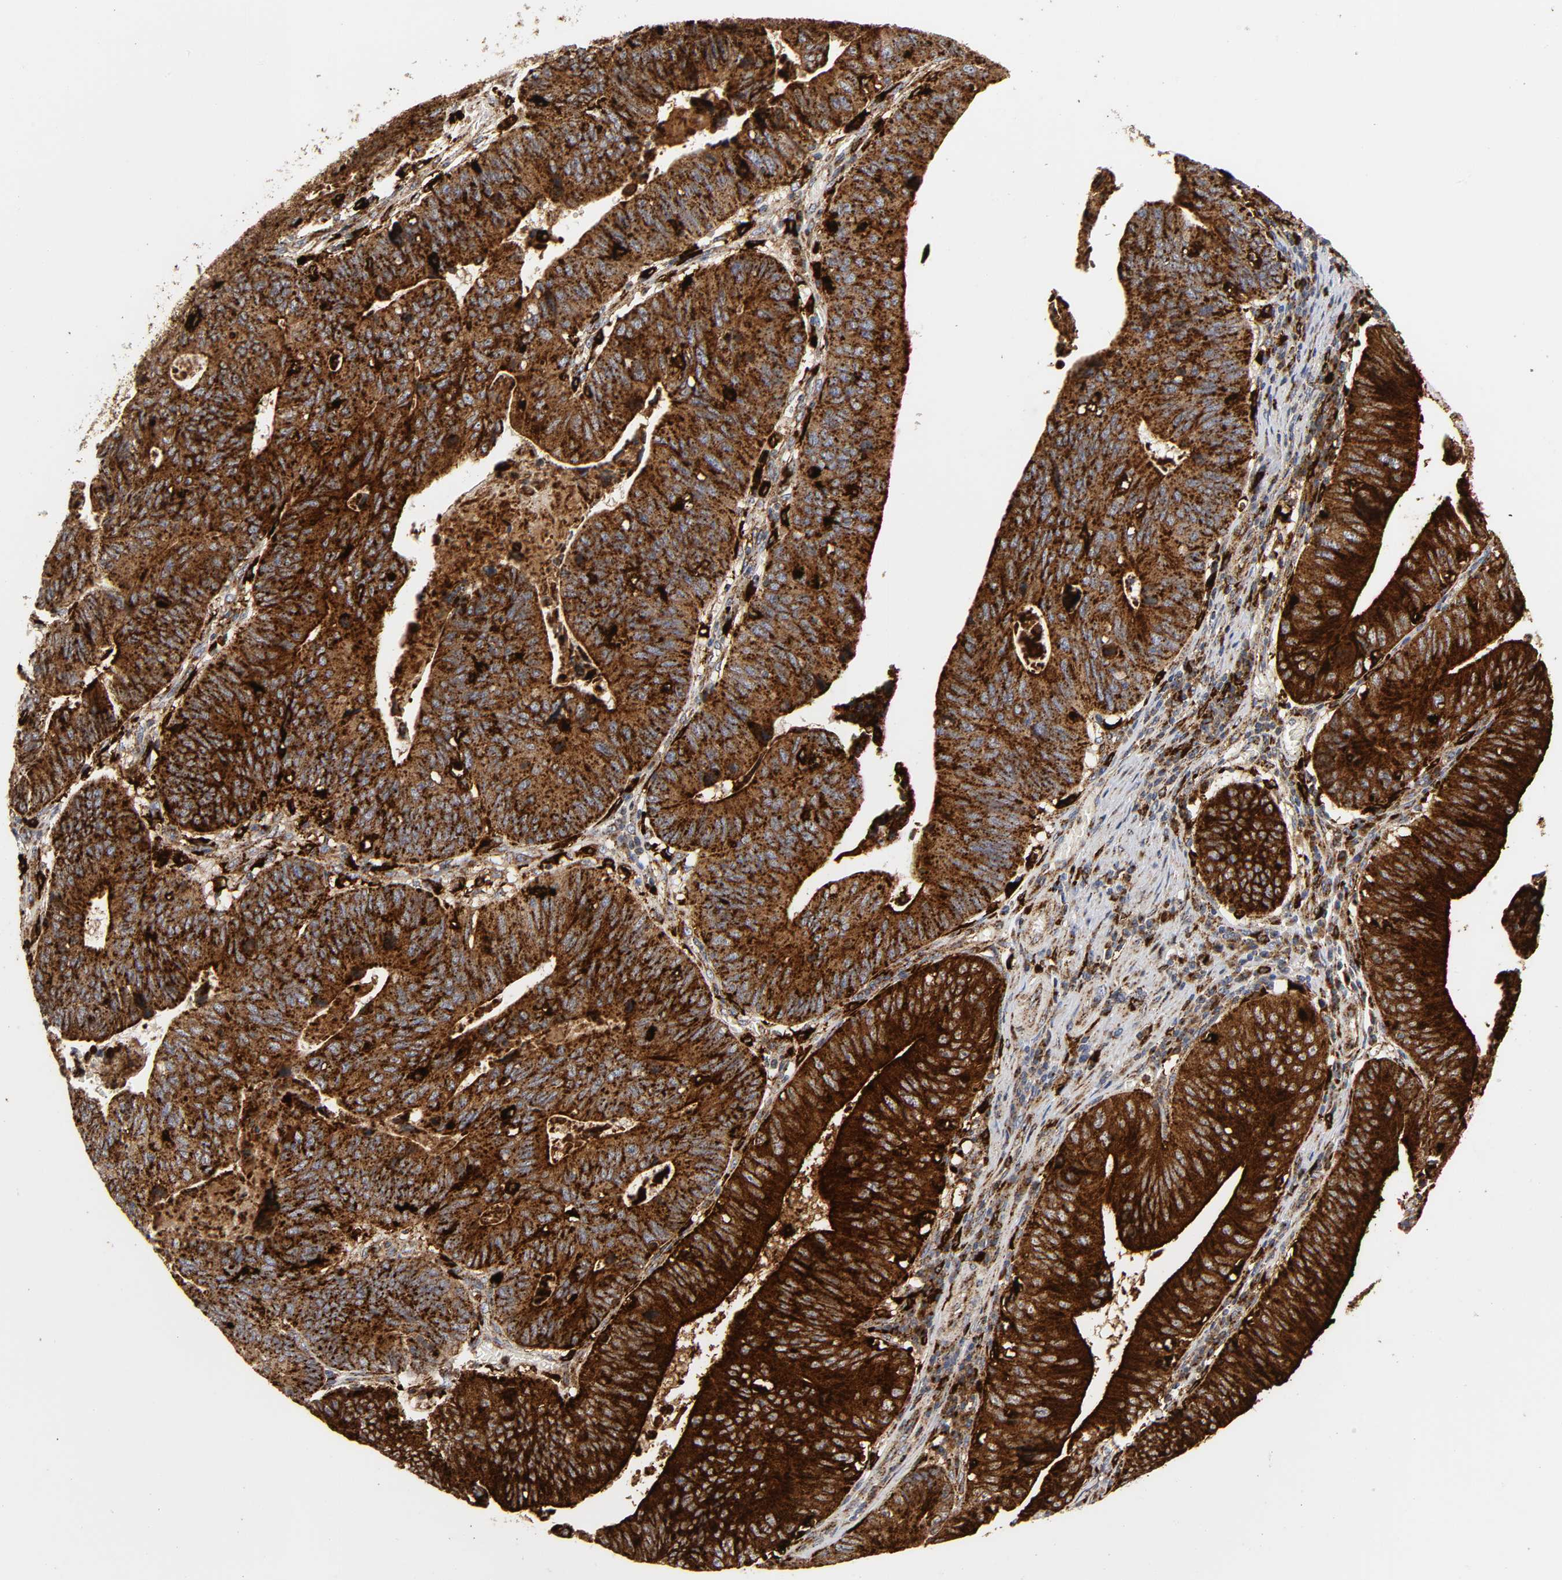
{"staining": {"intensity": "strong", "quantity": ">75%", "location": "cytoplasmic/membranous"}, "tissue": "stomach cancer", "cell_type": "Tumor cells", "image_type": "cancer", "snomed": [{"axis": "morphology", "description": "Adenocarcinoma, NOS"}, {"axis": "topography", "description": "Stomach"}], "caption": "Protein staining by IHC shows strong cytoplasmic/membranous positivity in approximately >75% of tumor cells in stomach cancer (adenocarcinoma).", "gene": "PSAP", "patient": {"sex": "male", "age": 59}}